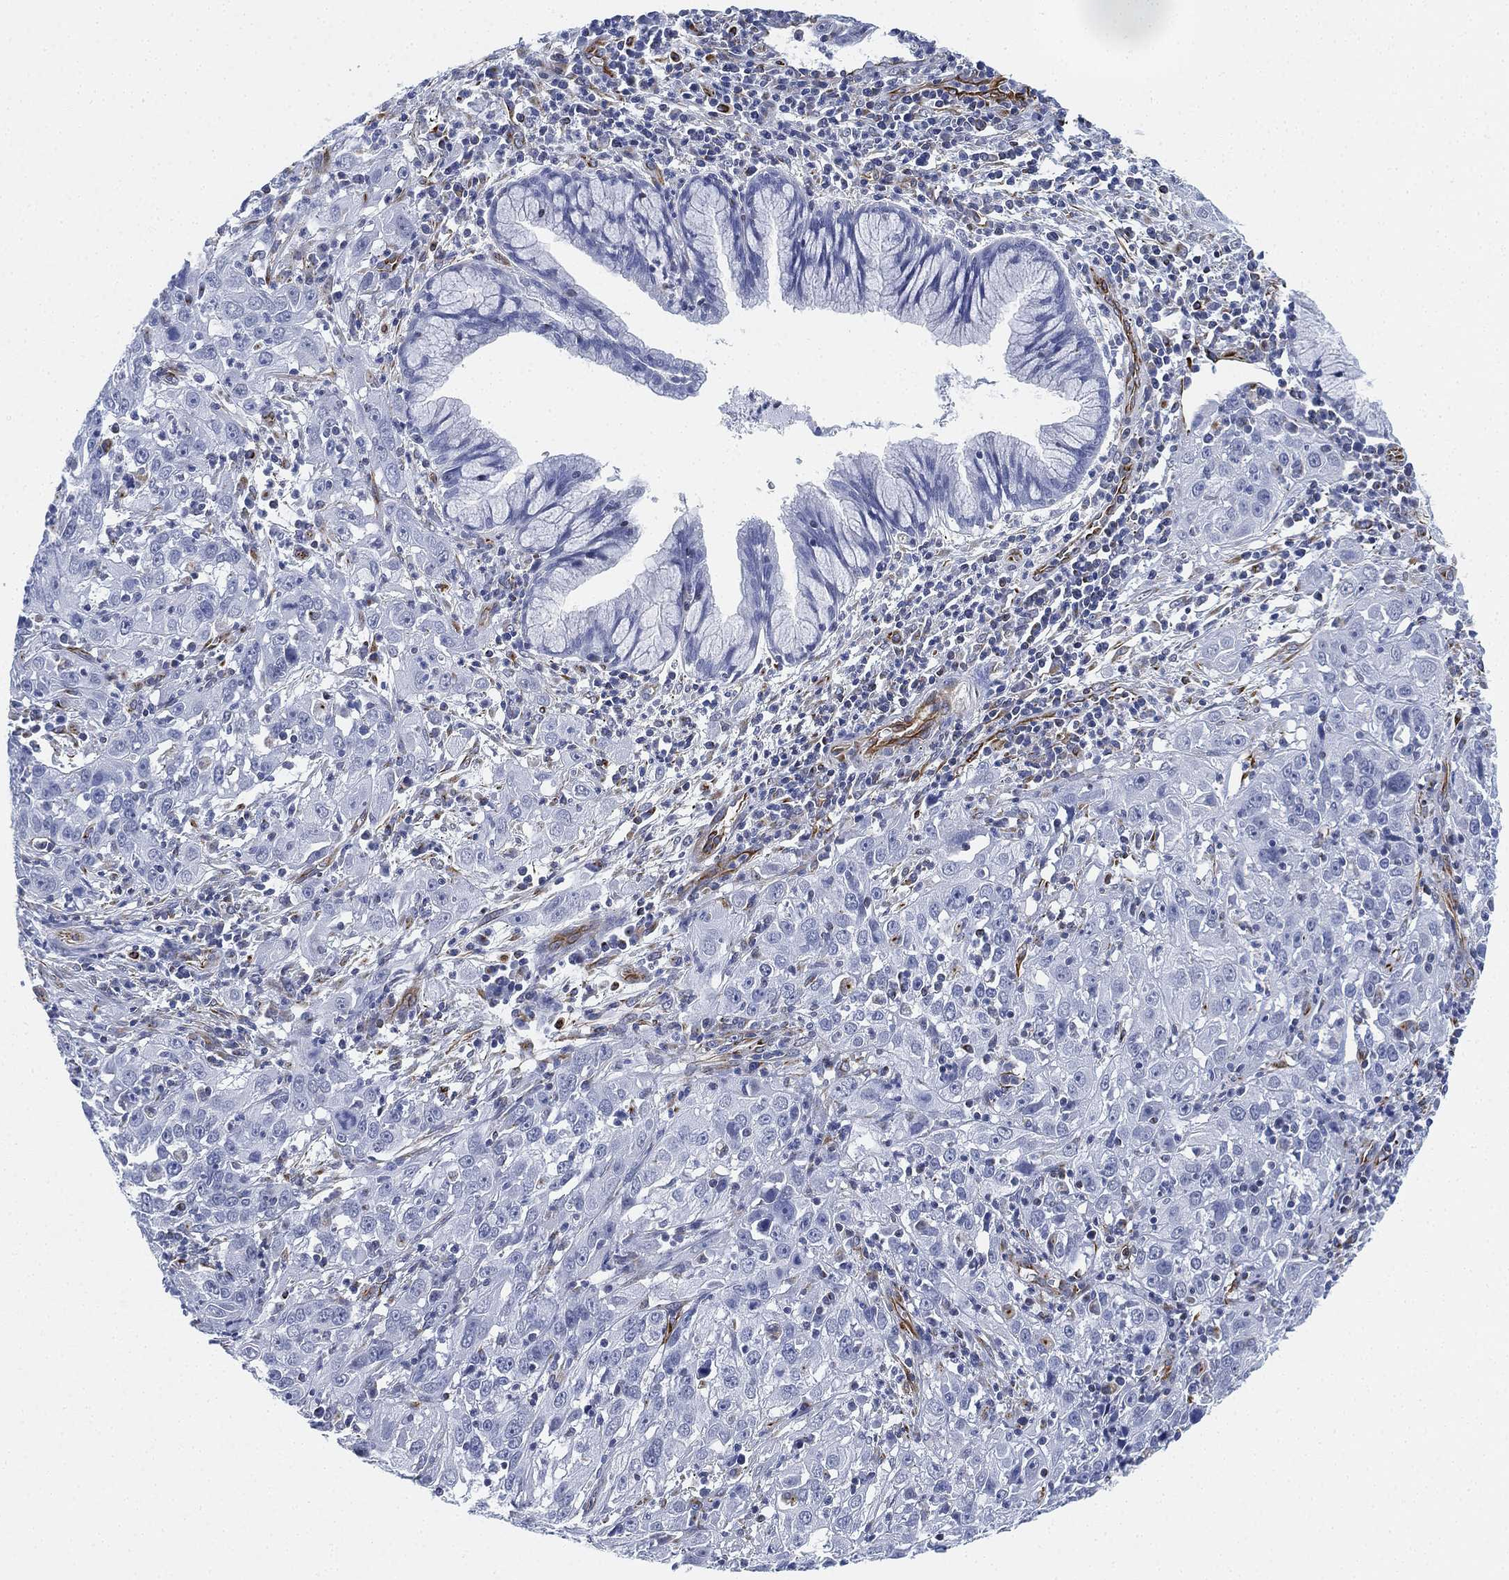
{"staining": {"intensity": "negative", "quantity": "none", "location": "none"}, "tissue": "cervical cancer", "cell_type": "Tumor cells", "image_type": "cancer", "snomed": [{"axis": "morphology", "description": "Squamous cell carcinoma, NOS"}, {"axis": "topography", "description": "Cervix"}], "caption": "The micrograph reveals no staining of tumor cells in cervical cancer (squamous cell carcinoma). (DAB (3,3'-diaminobenzidine) immunohistochemistry (IHC) visualized using brightfield microscopy, high magnification).", "gene": "PSKH2", "patient": {"sex": "female", "age": 32}}